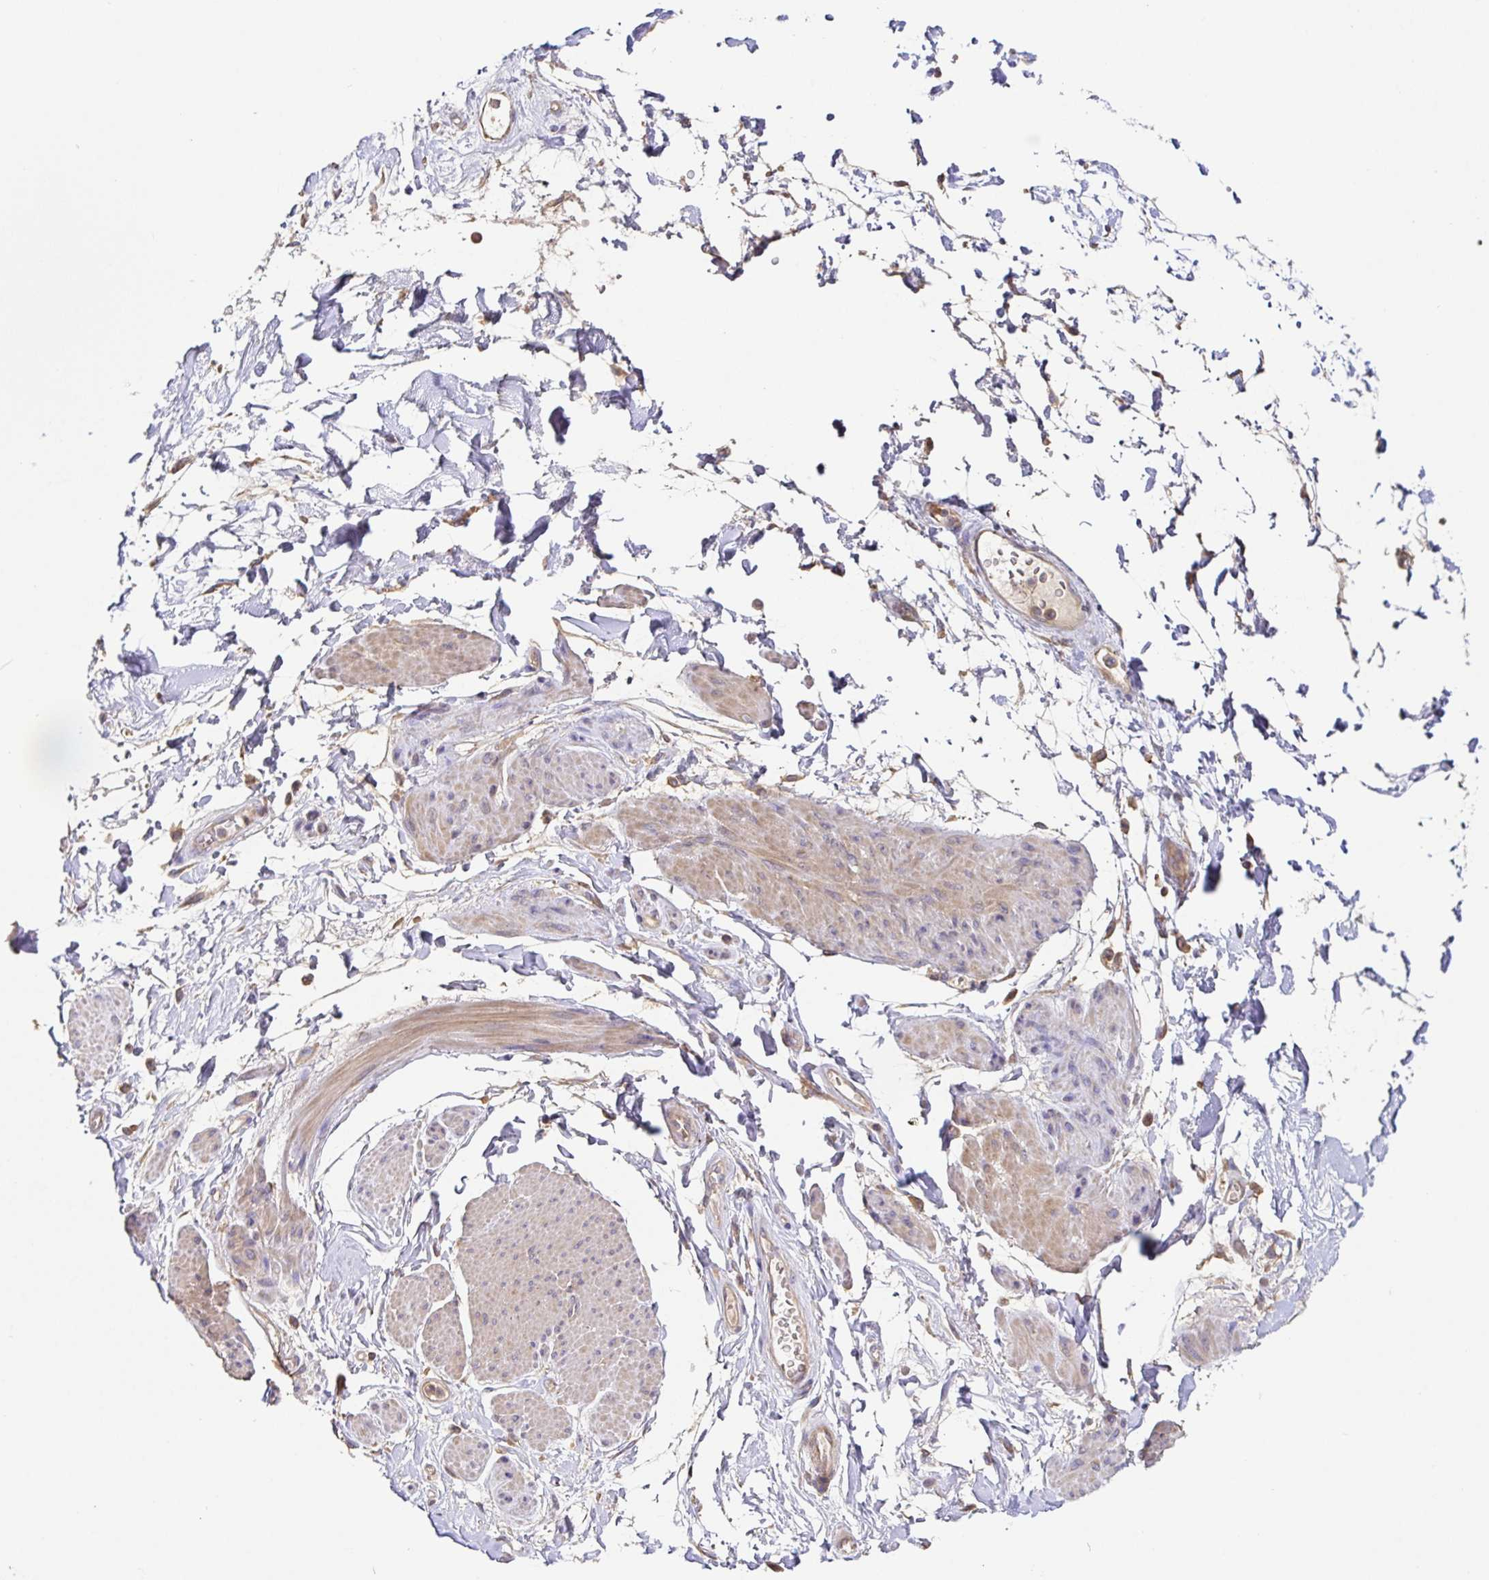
{"staining": {"intensity": "negative", "quantity": "none", "location": "none"}, "tissue": "adipose tissue", "cell_type": "Adipocytes", "image_type": "normal", "snomed": [{"axis": "morphology", "description": "Normal tissue, NOS"}, {"axis": "topography", "description": "Urinary bladder"}, {"axis": "topography", "description": "Peripheral nerve tissue"}], "caption": "This is an immunohistochemistry (IHC) photomicrograph of benign human adipose tissue. There is no expression in adipocytes.", "gene": "HAGH", "patient": {"sex": "female", "age": 60}}